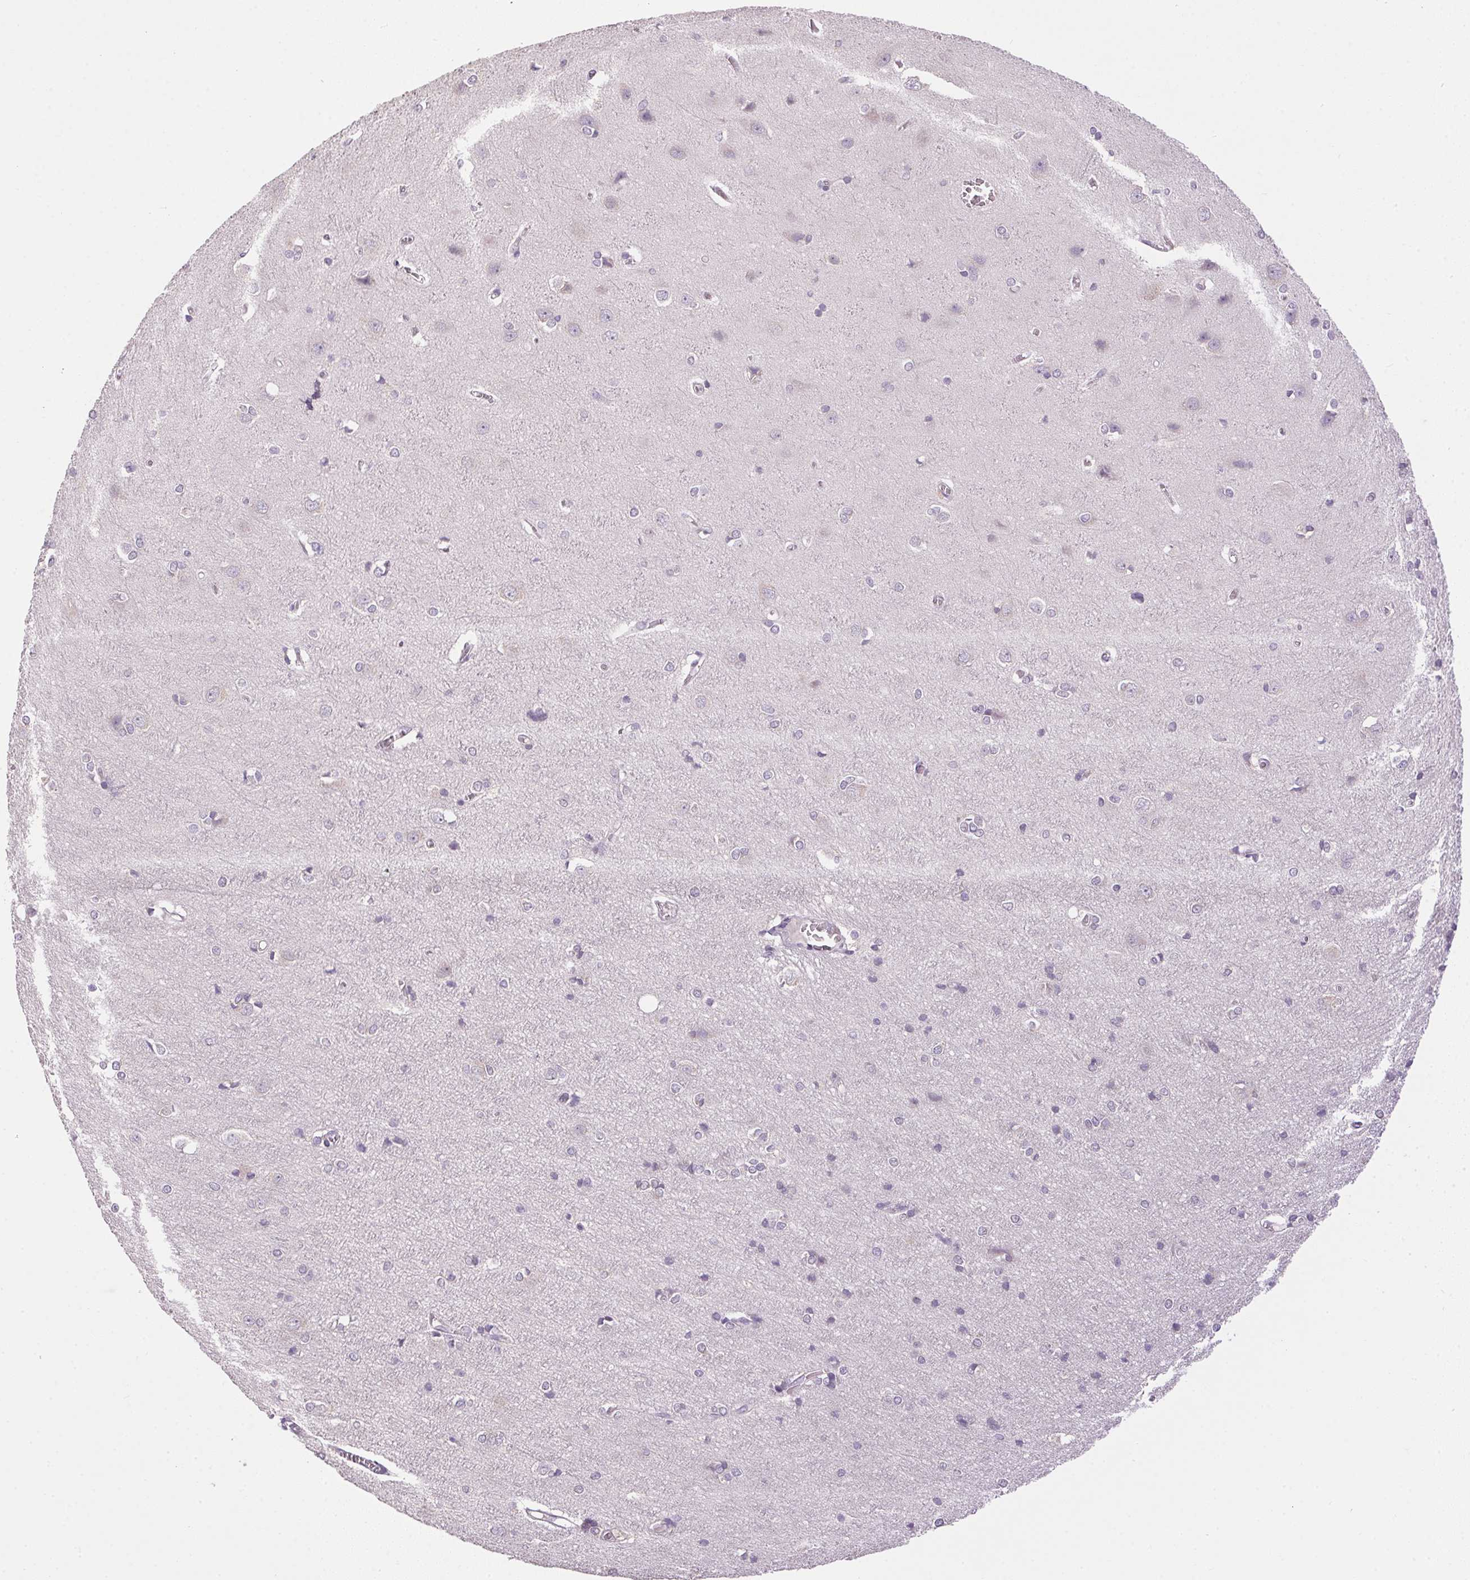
{"staining": {"intensity": "negative", "quantity": "none", "location": "none"}, "tissue": "cerebral cortex", "cell_type": "Endothelial cells", "image_type": "normal", "snomed": [{"axis": "morphology", "description": "Normal tissue, NOS"}, {"axis": "topography", "description": "Cerebral cortex"}], "caption": "Protein analysis of benign cerebral cortex demonstrates no significant staining in endothelial cells.", "gene": "SPACA9", "patient": {"sex": "male", "age": 37}}